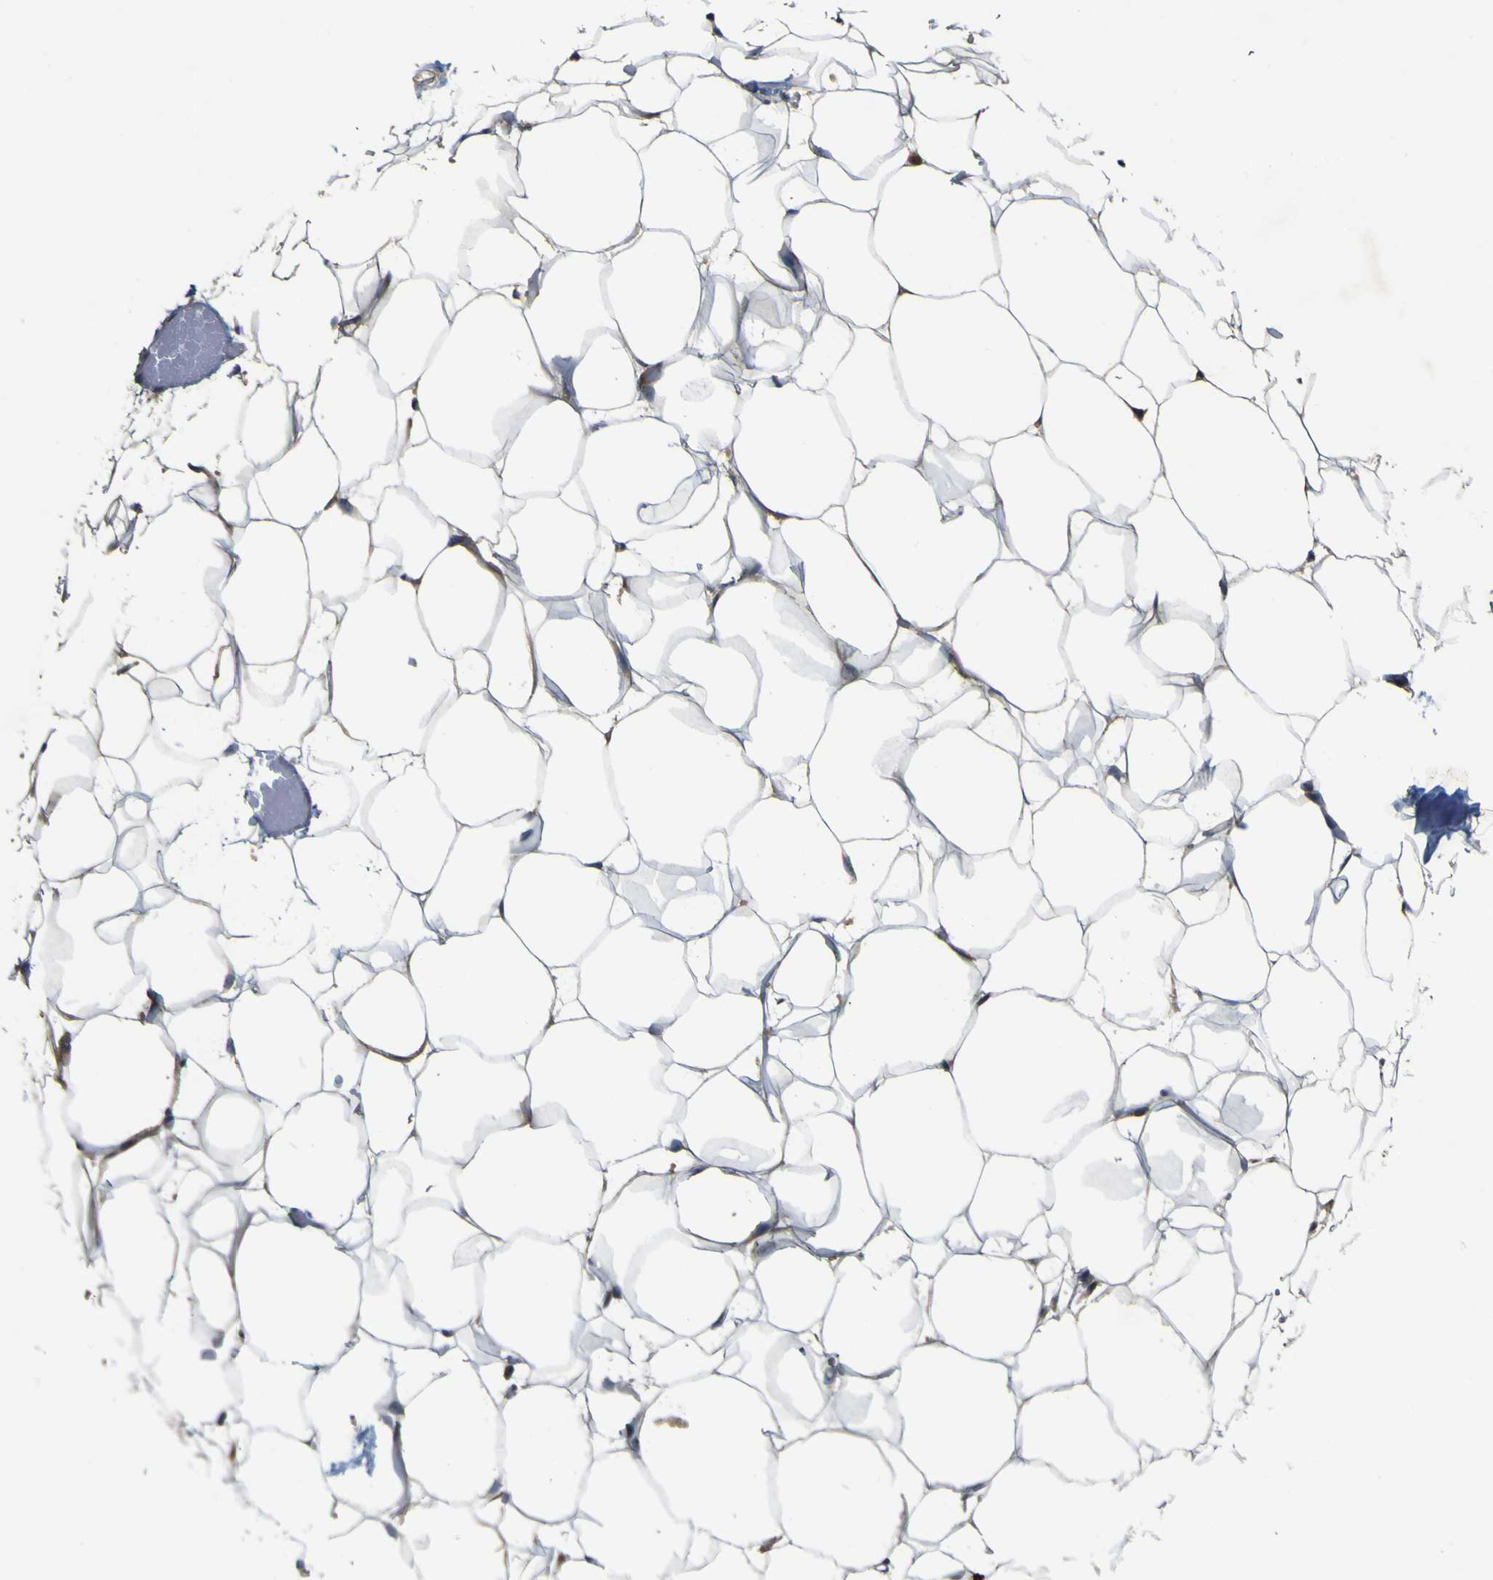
{"staining": {"intensity": "weak", "quantity": ">75%", "location": "cytoplasmic/membranous"}, "tissue": "adipose tissue", "cell_type": "Adipocytes", "image_type": "normal", "snomed": [{"axis": "morphology", "description": "Normal tissue, NOS"}, {"axis": "topography", "description": "Breast"}, {"axis": "topography", "description": "Adipose tissue"}], "caption": "Protein positivity by immunohistochemistry (IHC) reveals weak cytoplasmic/membranous expression in approximately >75% of adipocytes in normal adipose tissue.", "gene": "IRAK2", "patient": {"sex": "female", "age": 25}}